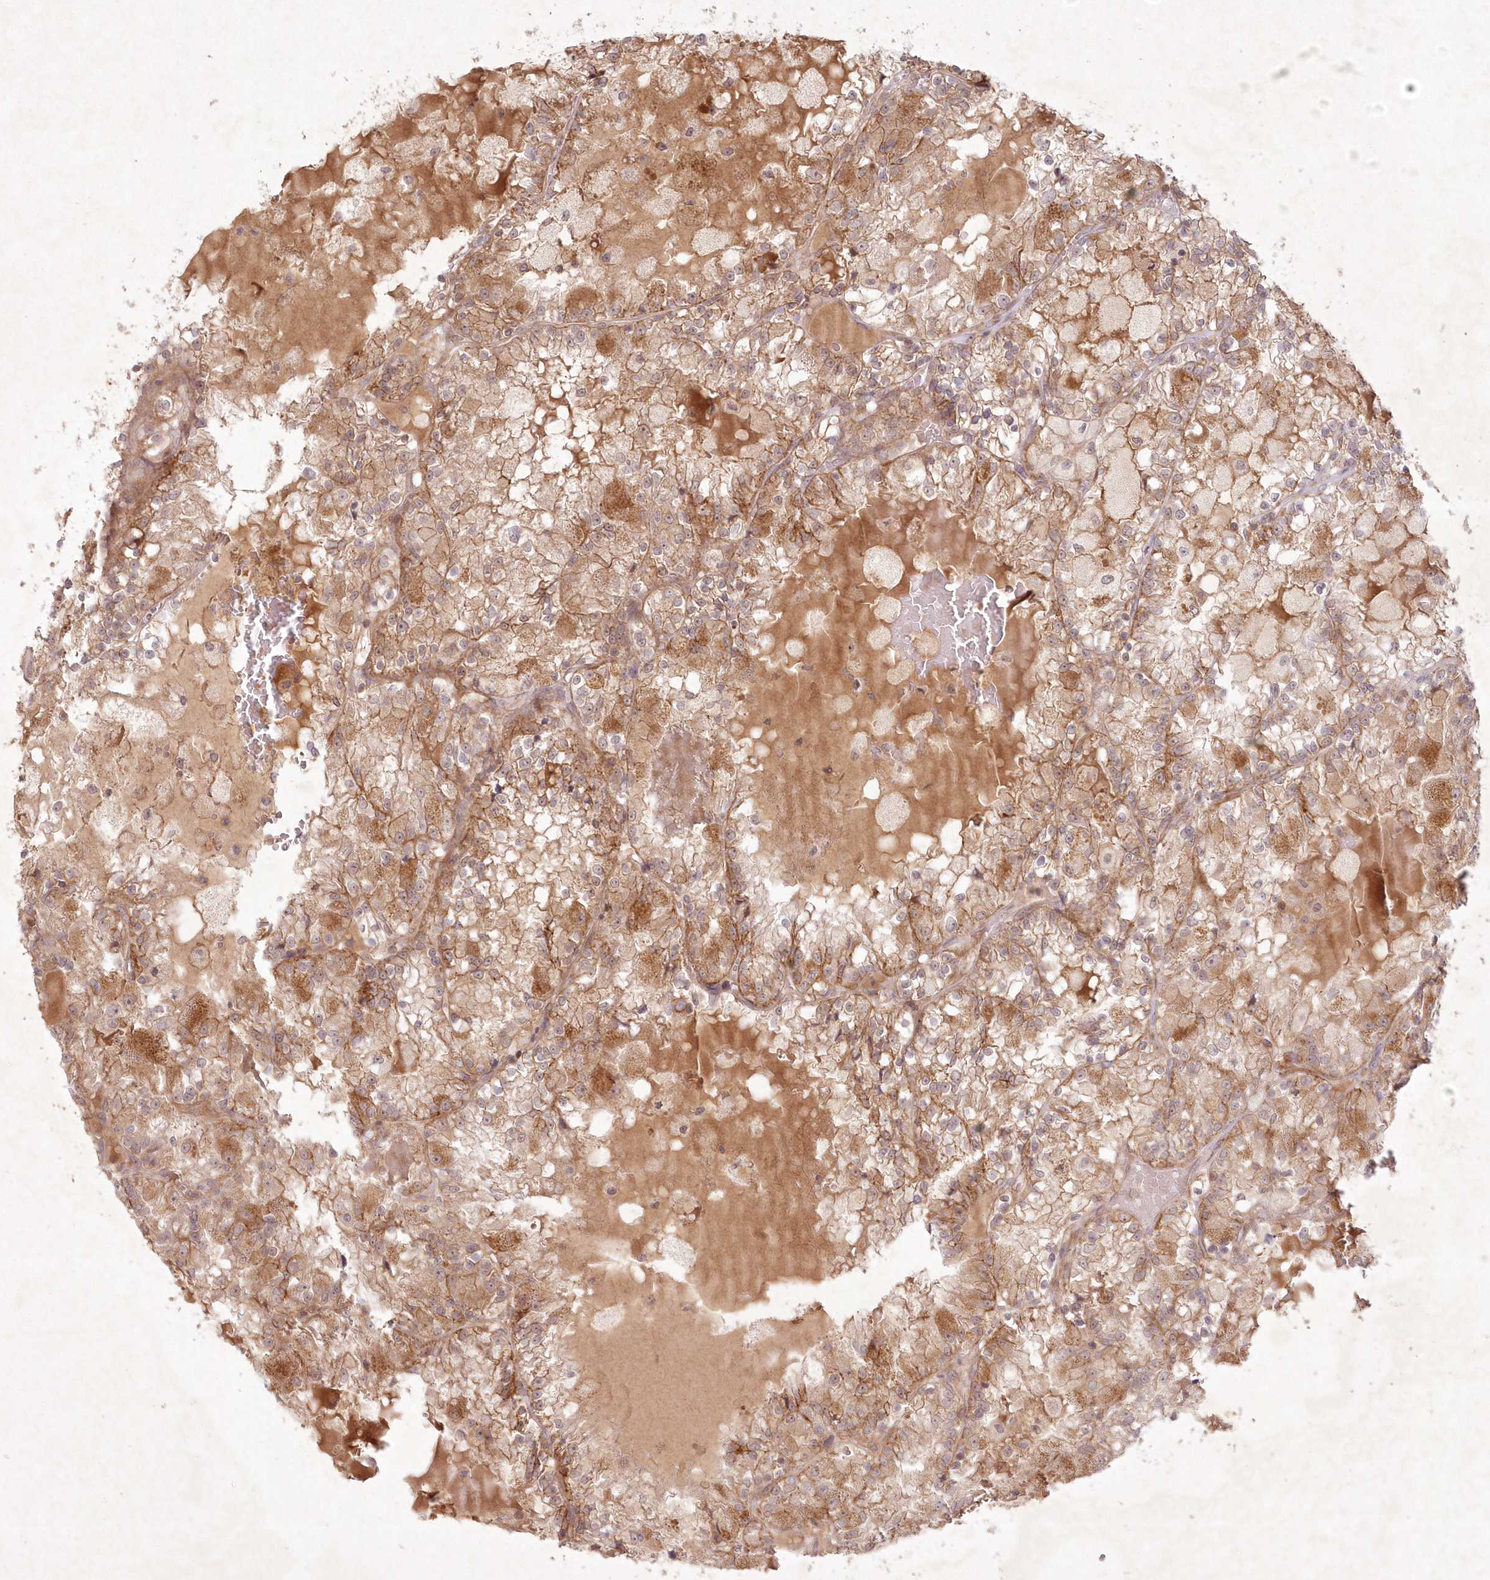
{"staining": {"intensity": "moderate", "quantity": ">75%", "location": "cytoplasmic/membranous"}, "tissue": "renal cancer", "cell_type": "Tumor cells", "image_type": "cancer", "snomed": [{"axis": "morphology", "description": "Adenocarcinoma, NOS"}, {"axis": "topography", "description": "Kidney"}], "caption": "Immunohistochemical staining of human renal cancer (adenocarcinoma) exhibits medium levels of moderate cytoplasmic/membranous staining in approximately >75% of tumor cells. The protein is stained brown, and the nuclei are stained in blue (DAB IHC with brightfield microscopy, high magnification).", "gene": "TOGARAM2", "patient": {"sex": "female", "age": 56}}